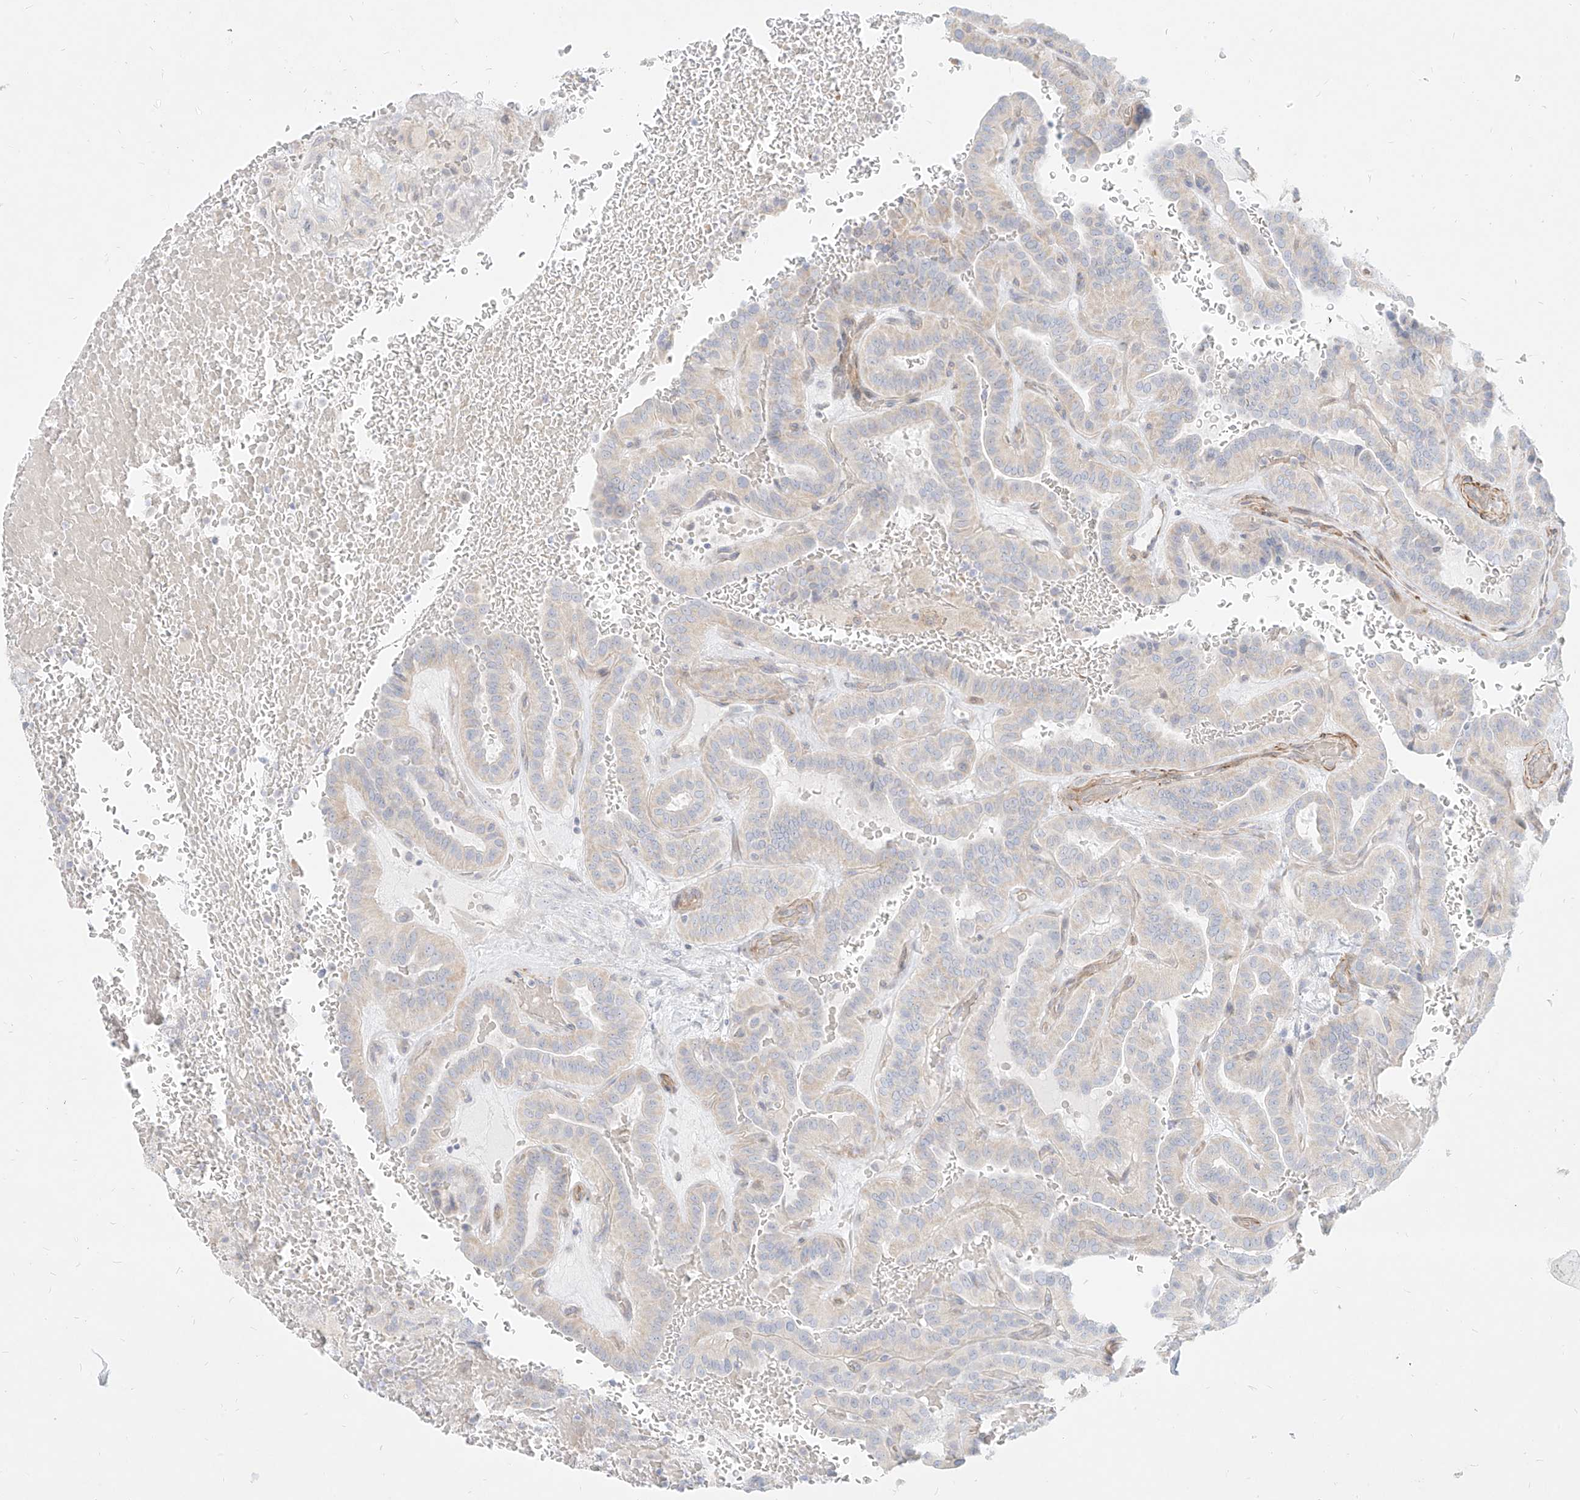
{"staining": {"intensity": "weak", "quantity": "<25%", "location": "cytoplasmic/membranous"}, "tissue": "thyroid cancer", "cell_type": "Tumor cells", "image_type": "cancer", "snomed": [{"axis": "morphology", "description": "Papillary adenocarcinoma, NOS"}, {"axis": "topography", "description": "Thyroid gland"}], "caption": "Immunohistochemistry (IHC) histopathology image of human thyroid cancer stained for a protein (brown), which exhibits no staining in tumor cells. Brightfield microscopy of immunohistochemistry stained with DAB (brown) and hematoxylin (blue), captured at high magnification.", "gene": "ITPKB", "patient": {"sex": "male", "age": 77}}